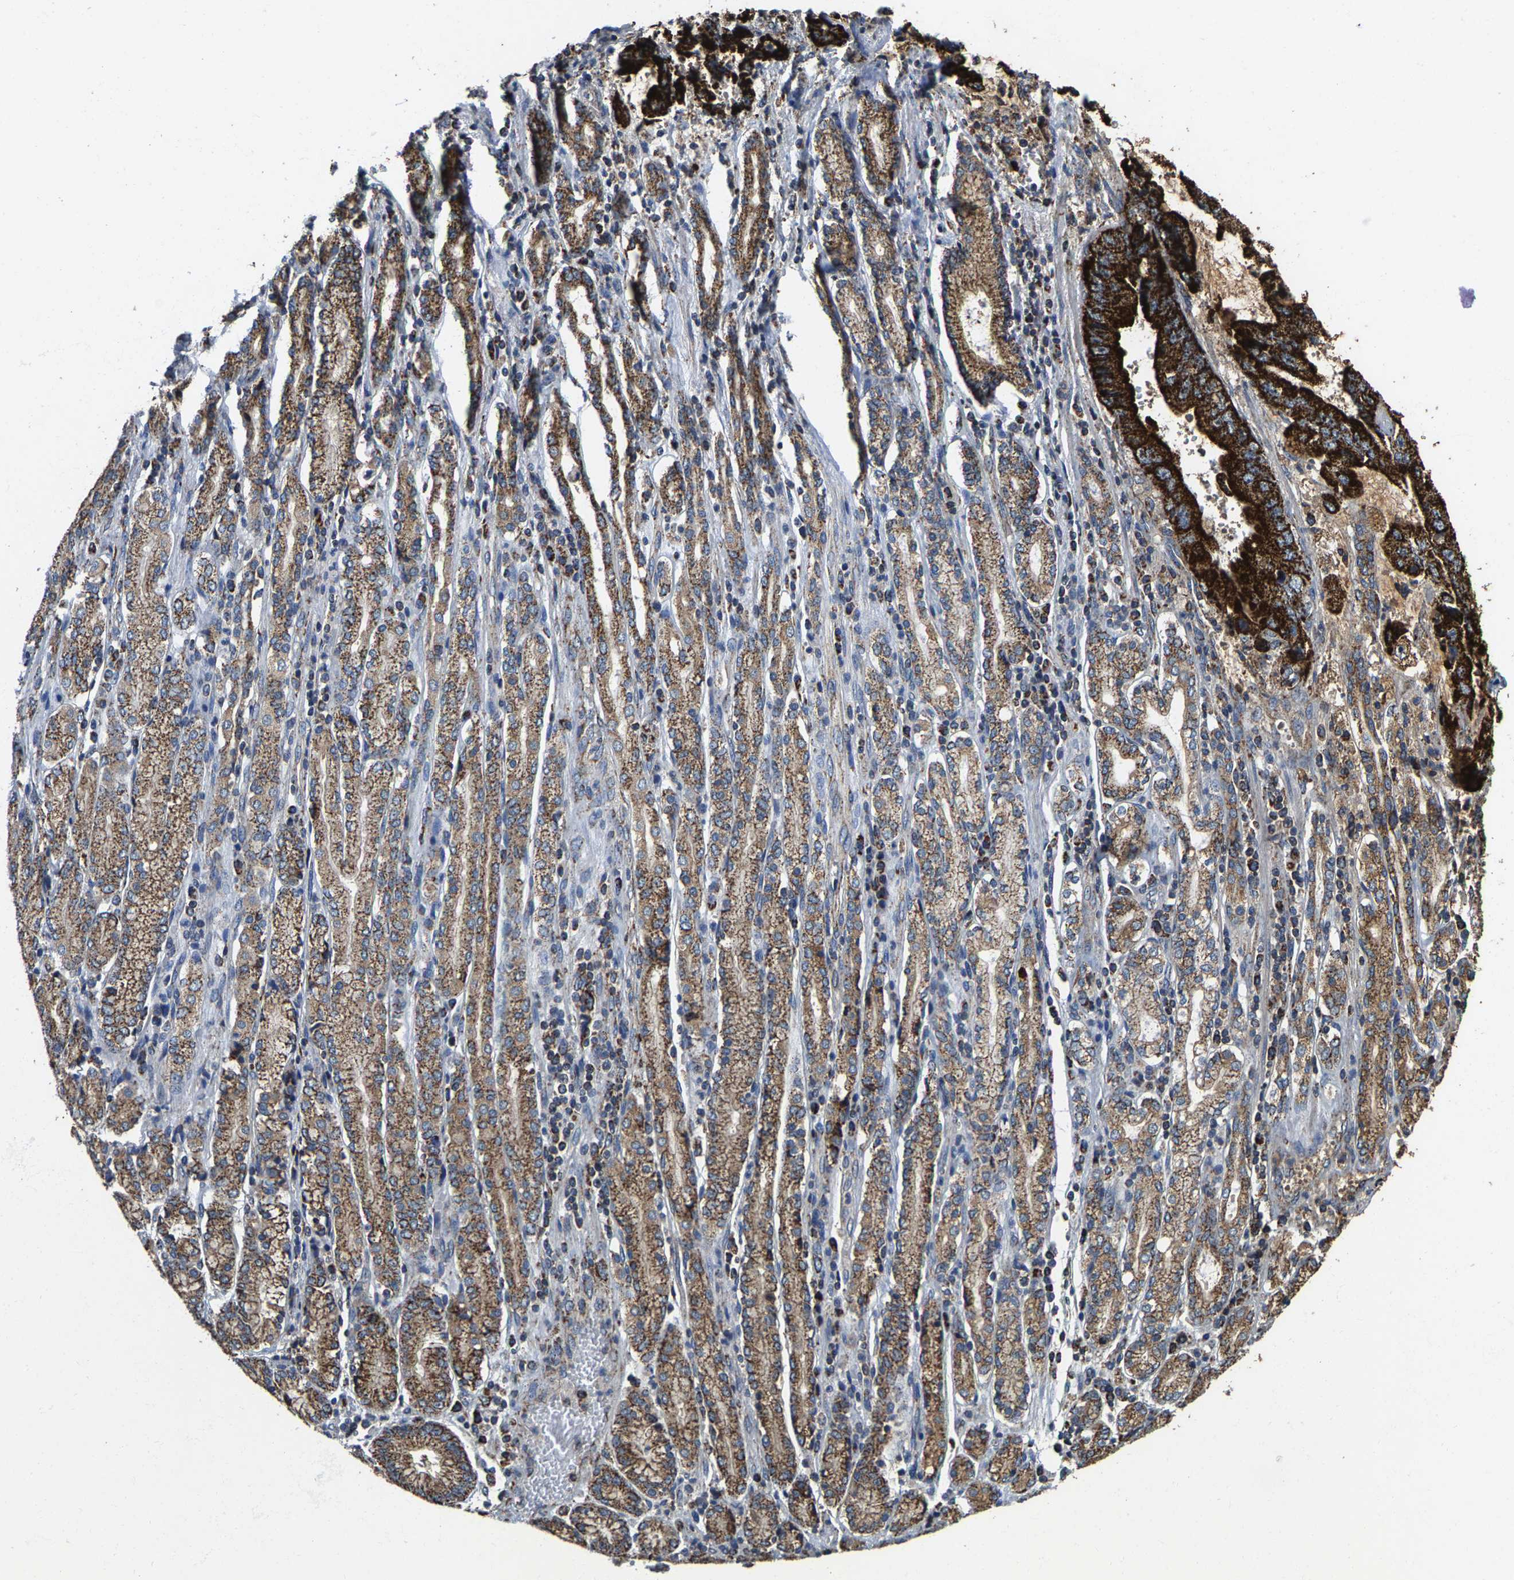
{"staining": {"intensity": "strong", "quantity": ">75%", "location": "cytoplasmic/membranous"}, "tissue": "stomach cancer", "cell_type": "Tumor cells", "image_type": "cancer", "snomed": [{"axis": "morphology", "description": "Normal tissue, NOS"}, {"axis": "morphology", "description": "Adenocarcinoma, NOS"}, {"axis": "topography", "description": "Stomach"}], "caption": "Immunohistochemical staining of stomach adenocarcinoma shows strong cytoplasmic/membranous protein expression in approximately >75% of tumor cells.", "gene": "SHMT2", "patient": {"sex": "male", "age": 62}}